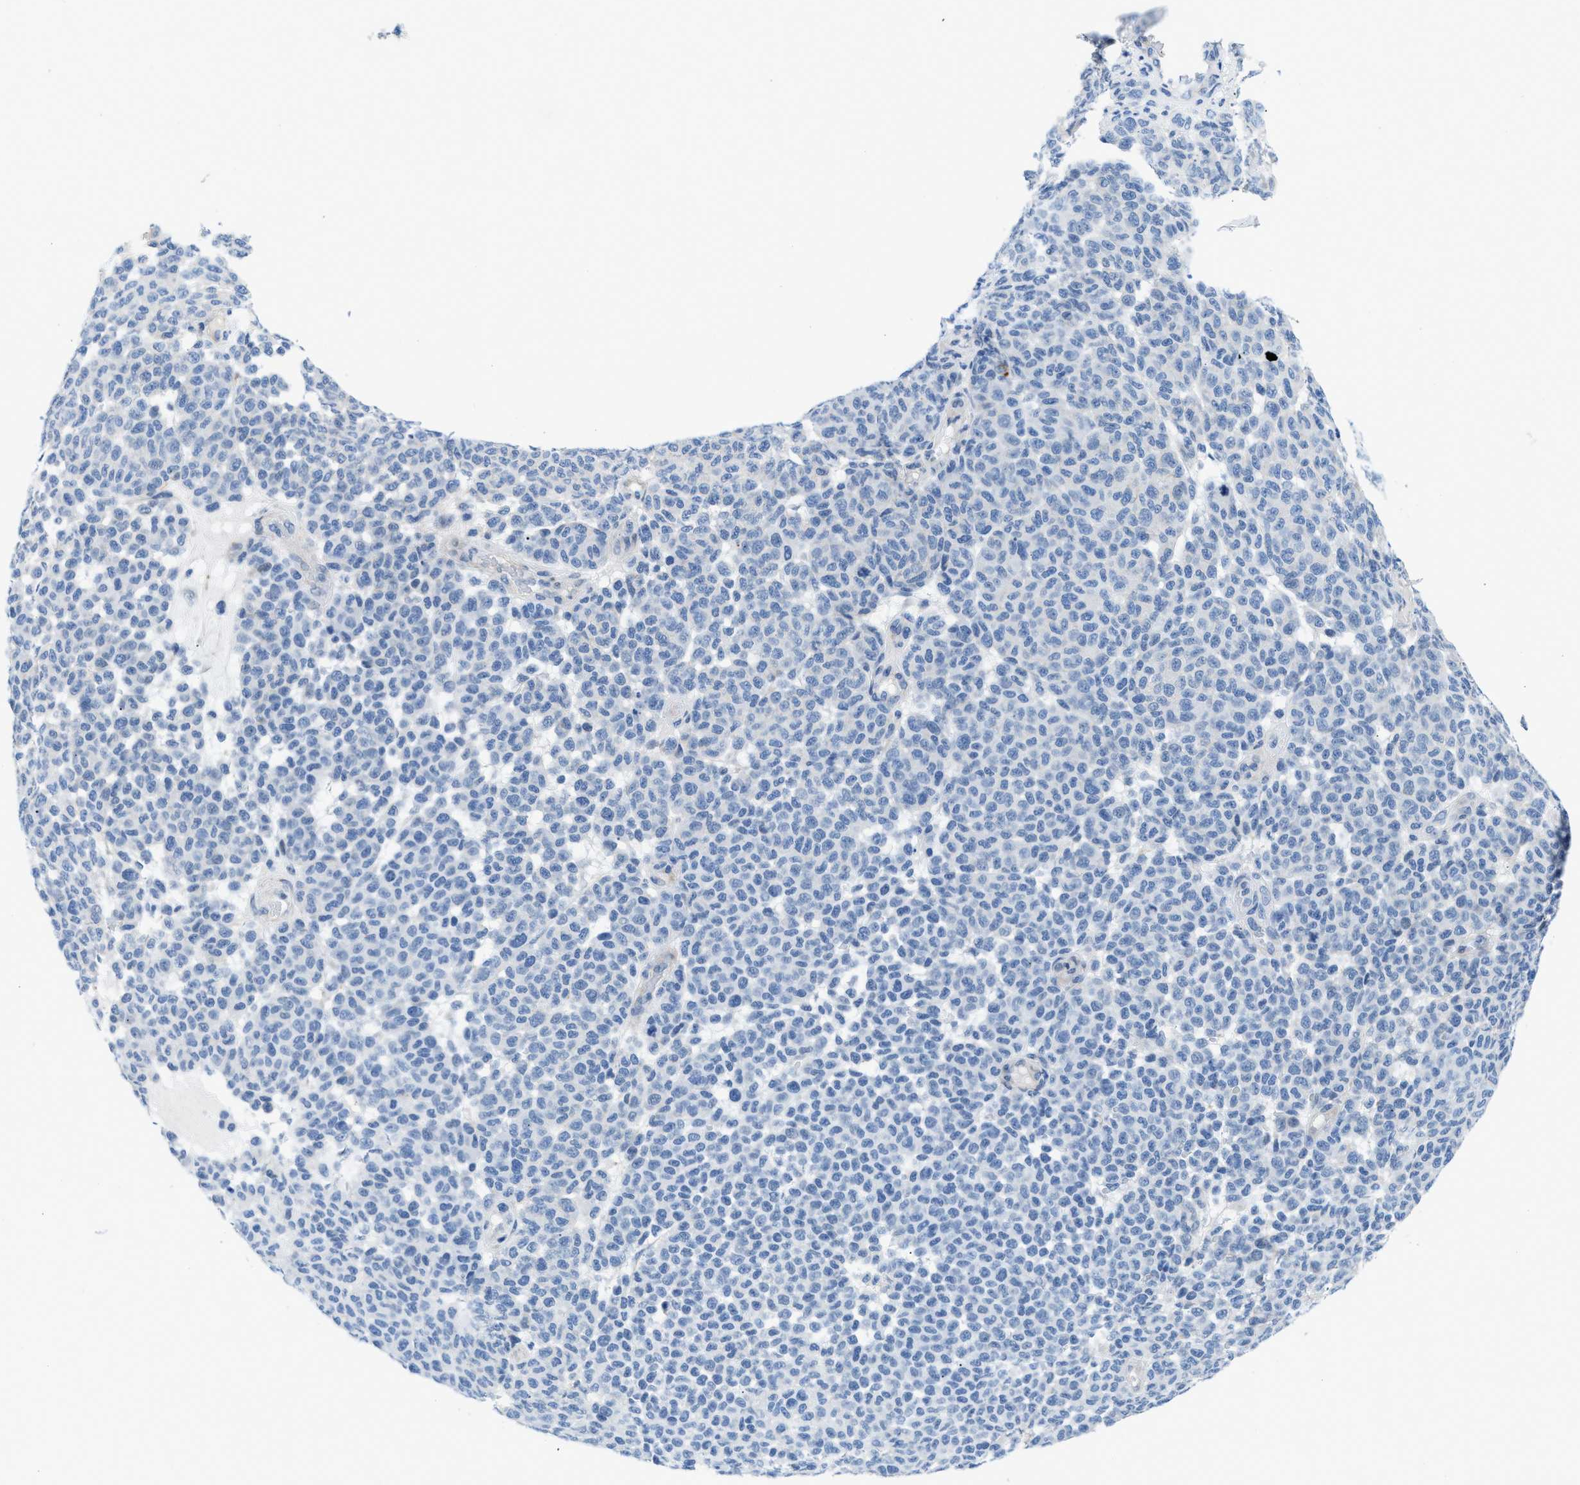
{"staining": {"intensity": "negative", "quantity": "none", "location": "none"}, "tissue": "melanoma", "cell_type": "Tumor cells", "image_type": "cancer", "snomed": [{"axis": "morphology", "description": "Malignant melanoma, NOS"}, {"axis": "topography", "description": "Skin"}], "caption": "DAB immunohistochemical staining of malignant melanoma demonstrates no significant expression in tumor cells.", "gene": "FDCSP", "patient": {"sex": "male", "age": 59}}